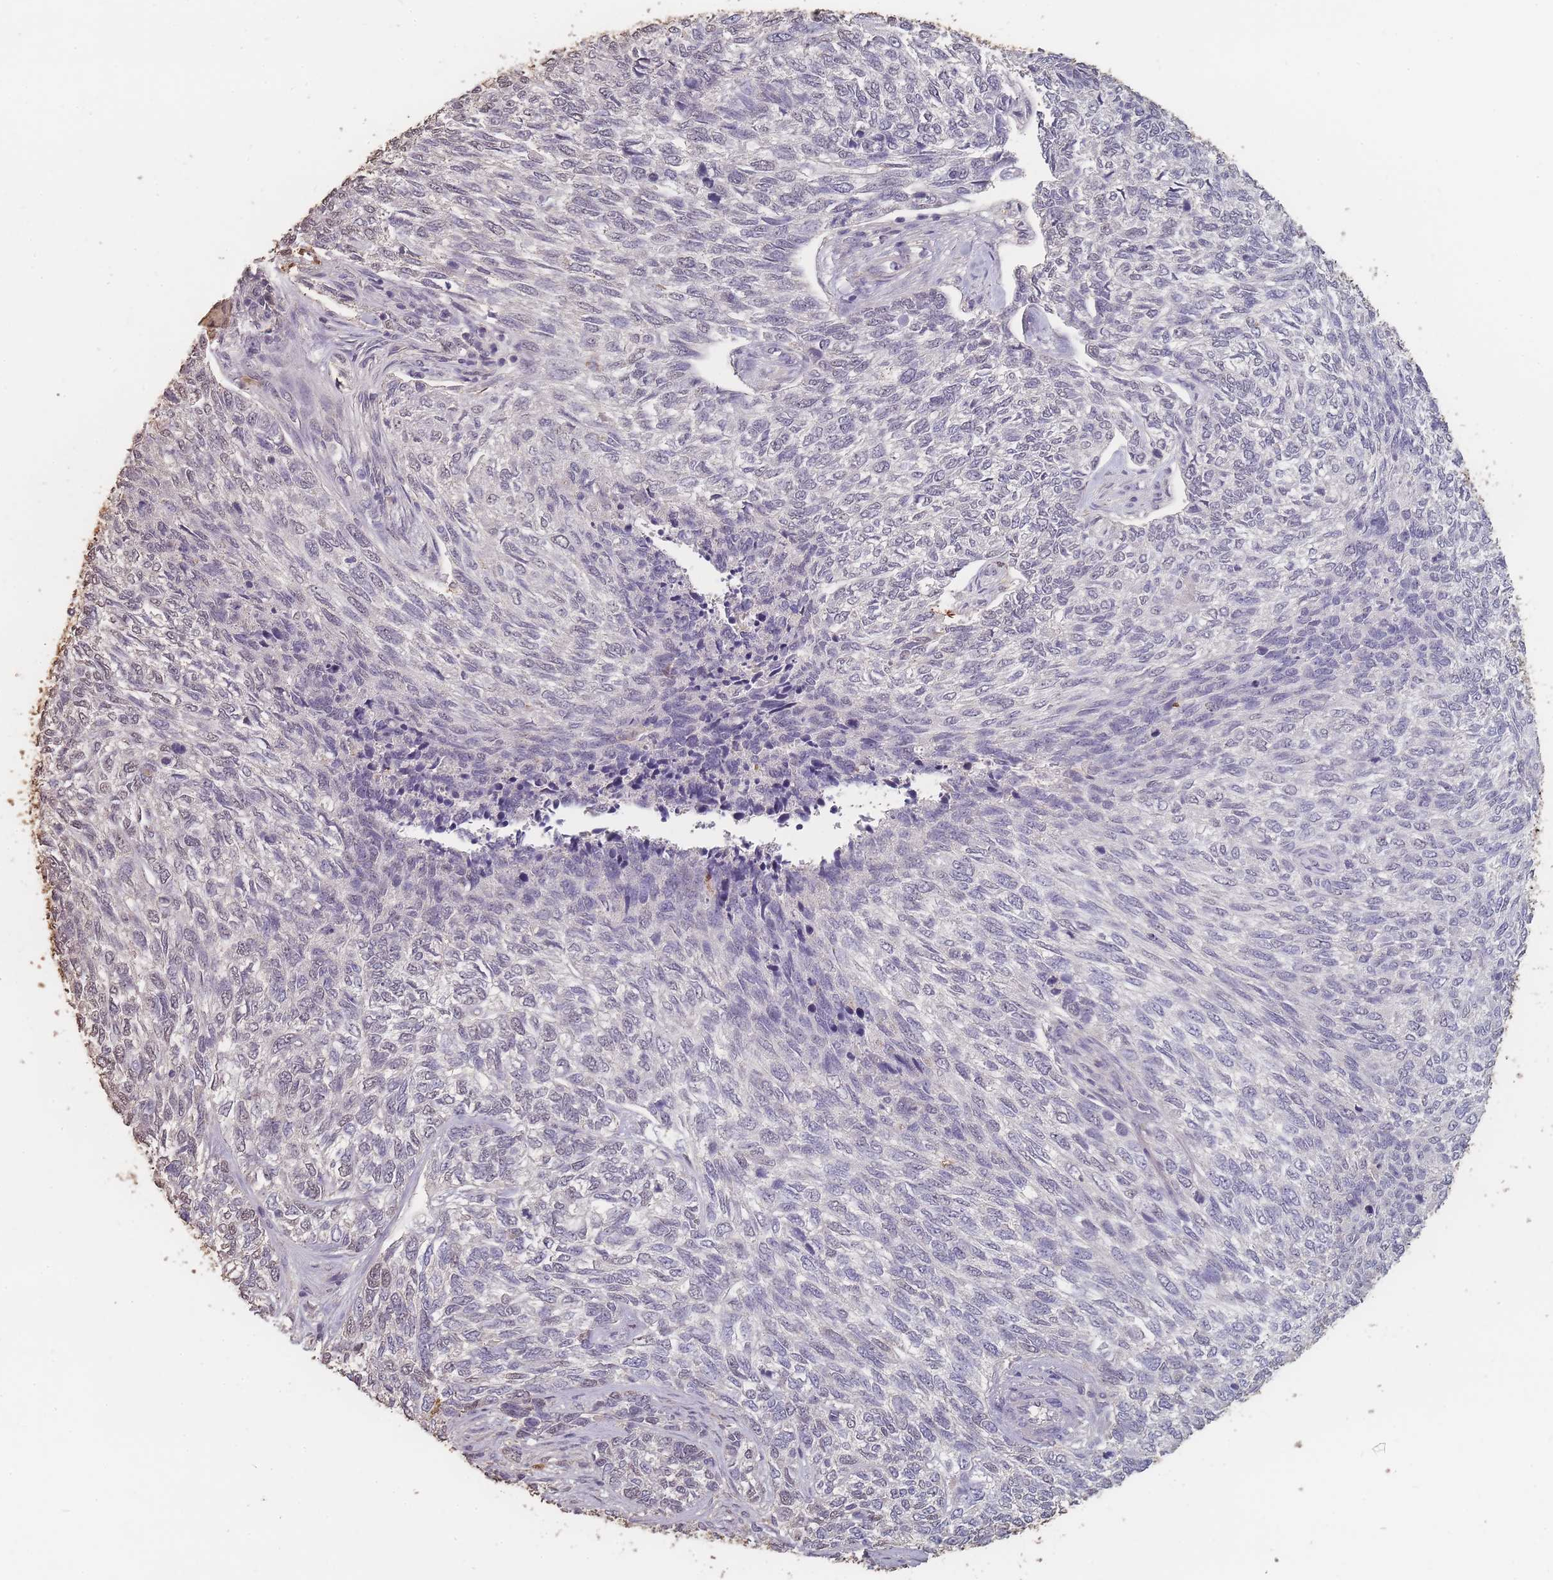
{"staining": {"intensity": "negative", "quantity": "none", "location": "none"}, "tissue": "skin cancer", "cell_type": "Tumor cells", "image_type": "cancer", "snomed": [{"axis": "morphology", "description": "Basal cell carcinoma"}, {"axis": "topography", "description": "Skin"}], "caption": "Basal cell carcinoma (skin) stained for a protein using immunohistochemistry reveals no expression tumor cells.", "gene": "BST1", "patient": {"sex": "female", "age": 65}}